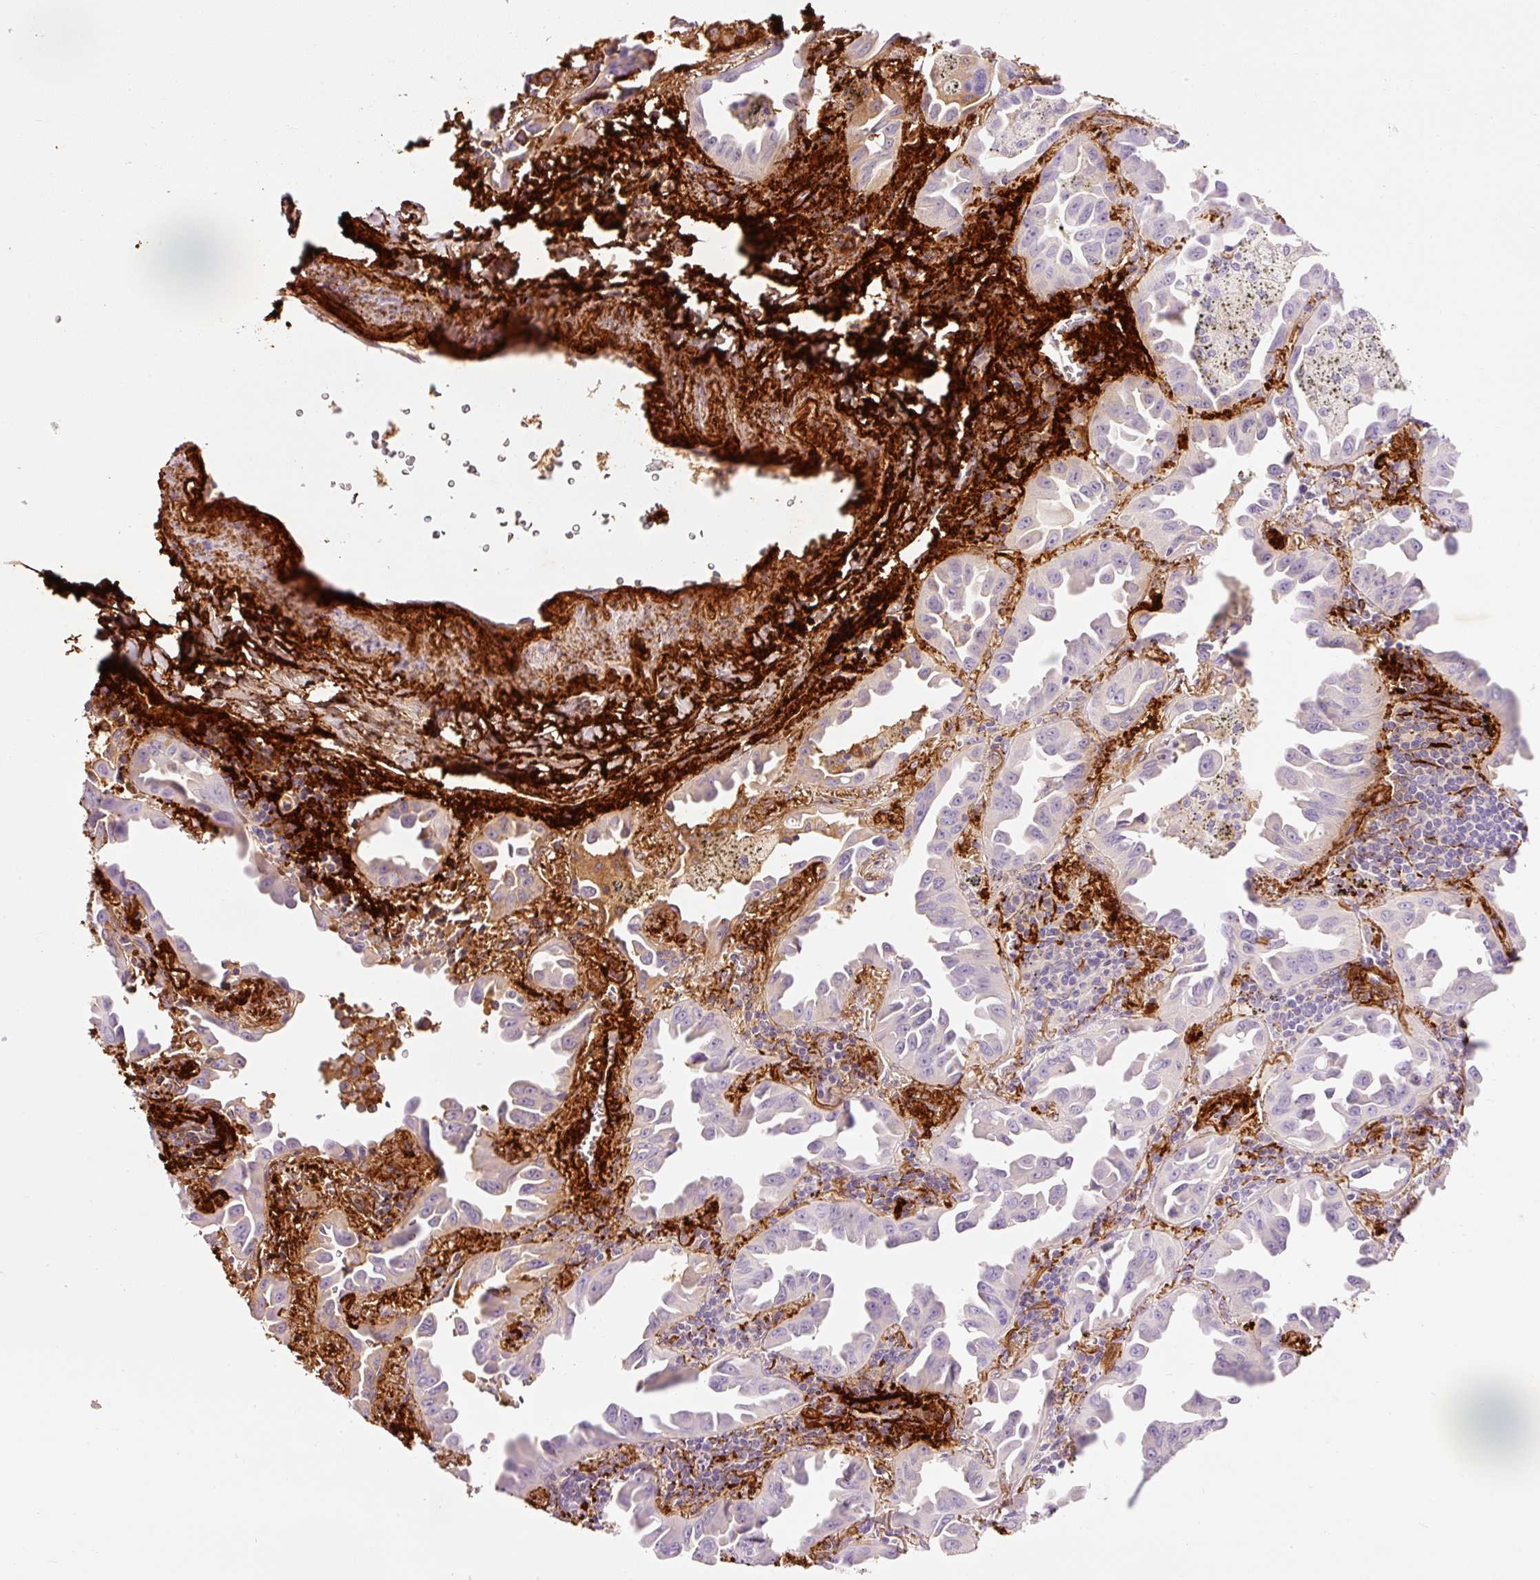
{"staining": {"intensity": "negative", "quantity": "none", "location": "none"}, "tissue": "lung cancer", "cell_type": "Tumor cells", "image_type": "cancer", "snomed": [{"axis": "morphology", "description": "Adenocarcinoma, NOS"}, {"axis": "topography", "description": "Lung"}], "caption": "The photomicrograph reveals no significant positivity in tumor cells of lung cancer.", "gene": "MFAP4", "patient": {"sex": "male", "age": 68}}